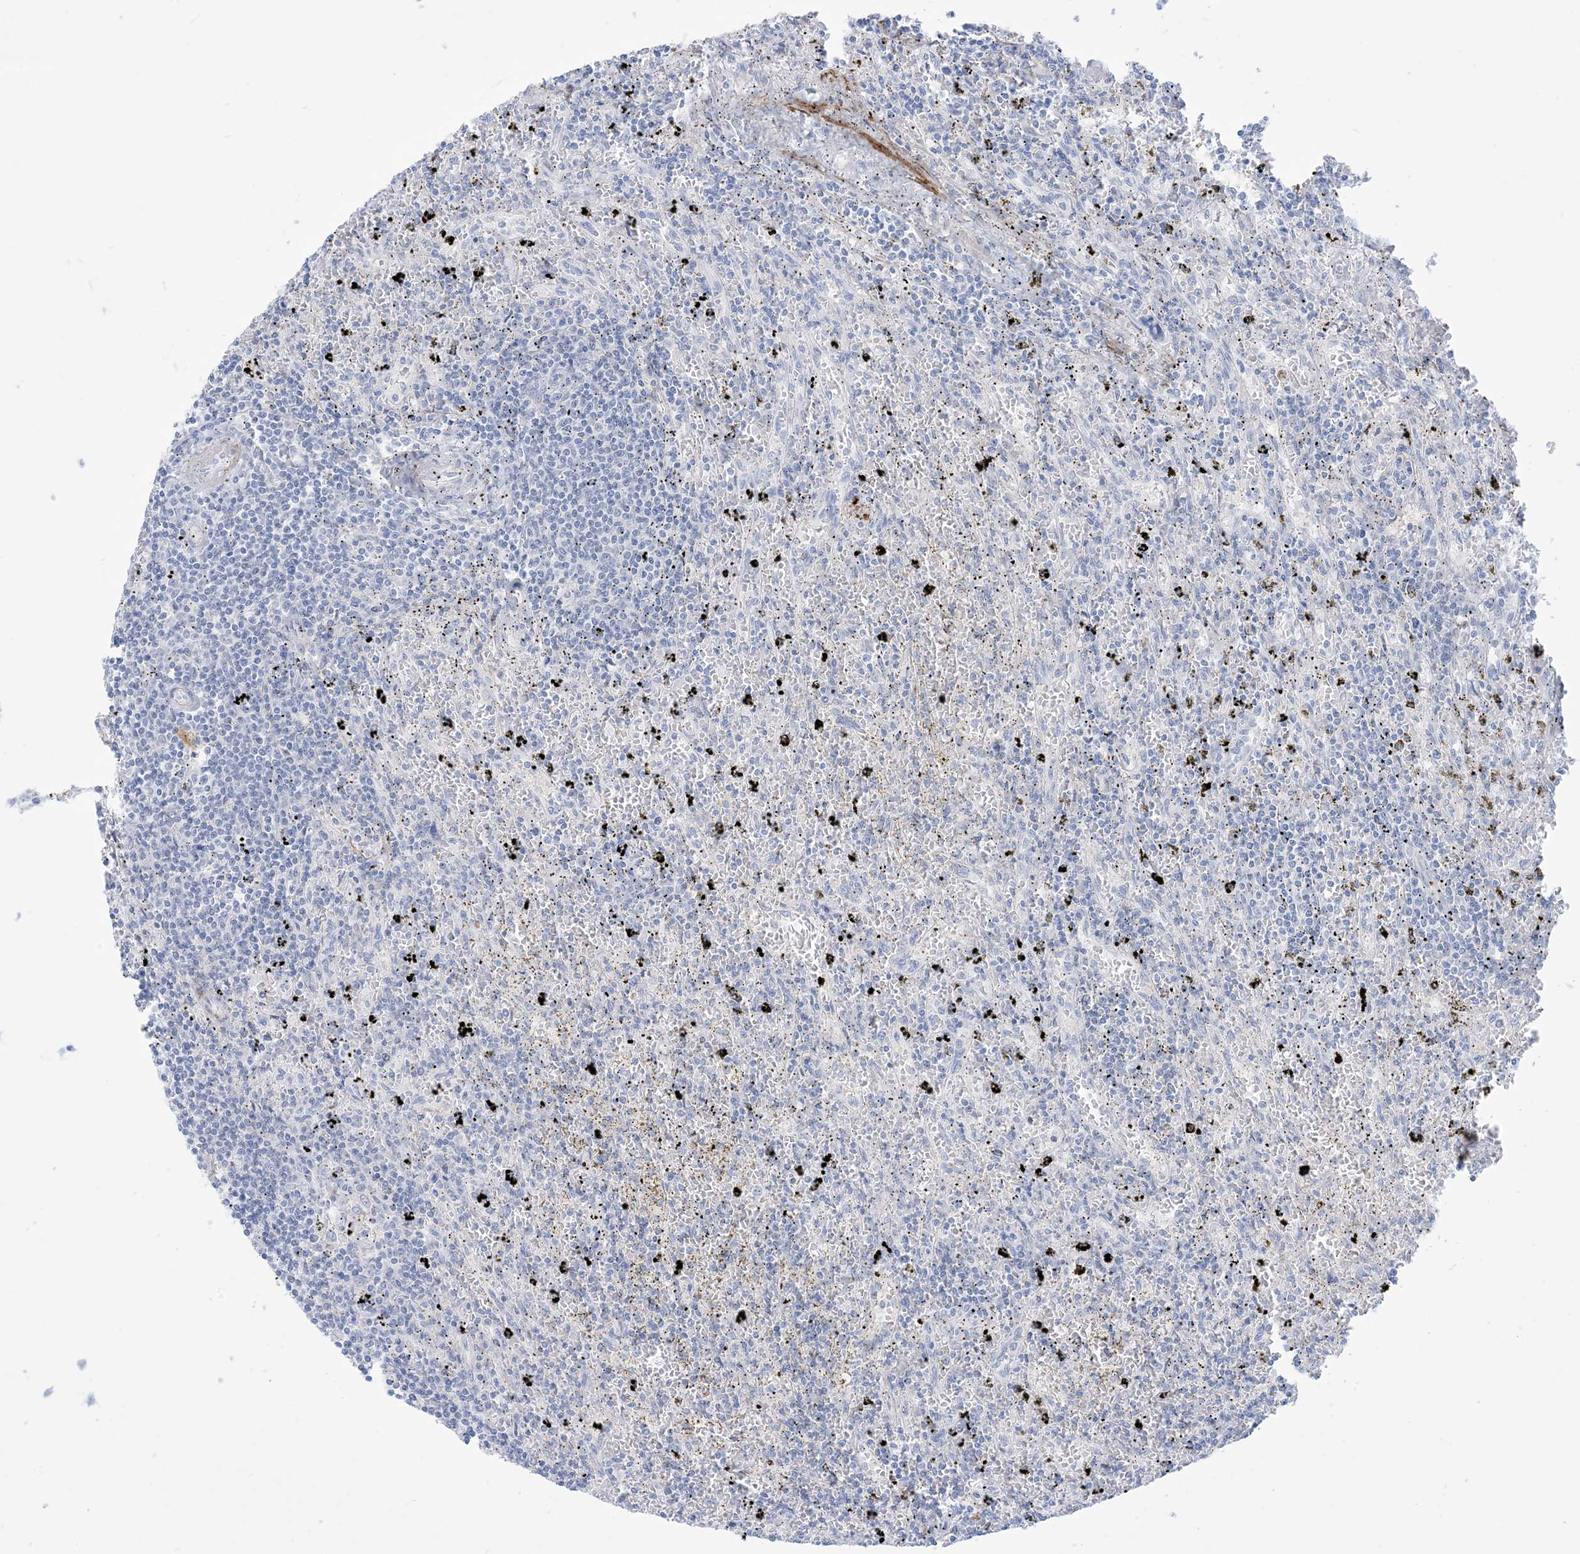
{"staining": {"intensity": "negative", "quantity": "none", "location": "none"}, "tissue": "lymphoma", "cell_type": "Tumor cells", "image_type": "cancer", "snomed": [{"axis": "morphology", "description": "Malignant lymphoma, non-Hodgkin's type, Low grade"}, {"axis": "topography", "description": "Spleen"}], "caption": "A photomicrograph of human lymphoma is negative for staining in tumor cells. Brightfield microscopy of IHC stained with DAB (3,3'-diaminobenzidine) (brown) and hematoxylin (blue), captured at high magnification.", "gene": "MARS2", "patient": {"sex": "male", "age": 76}}